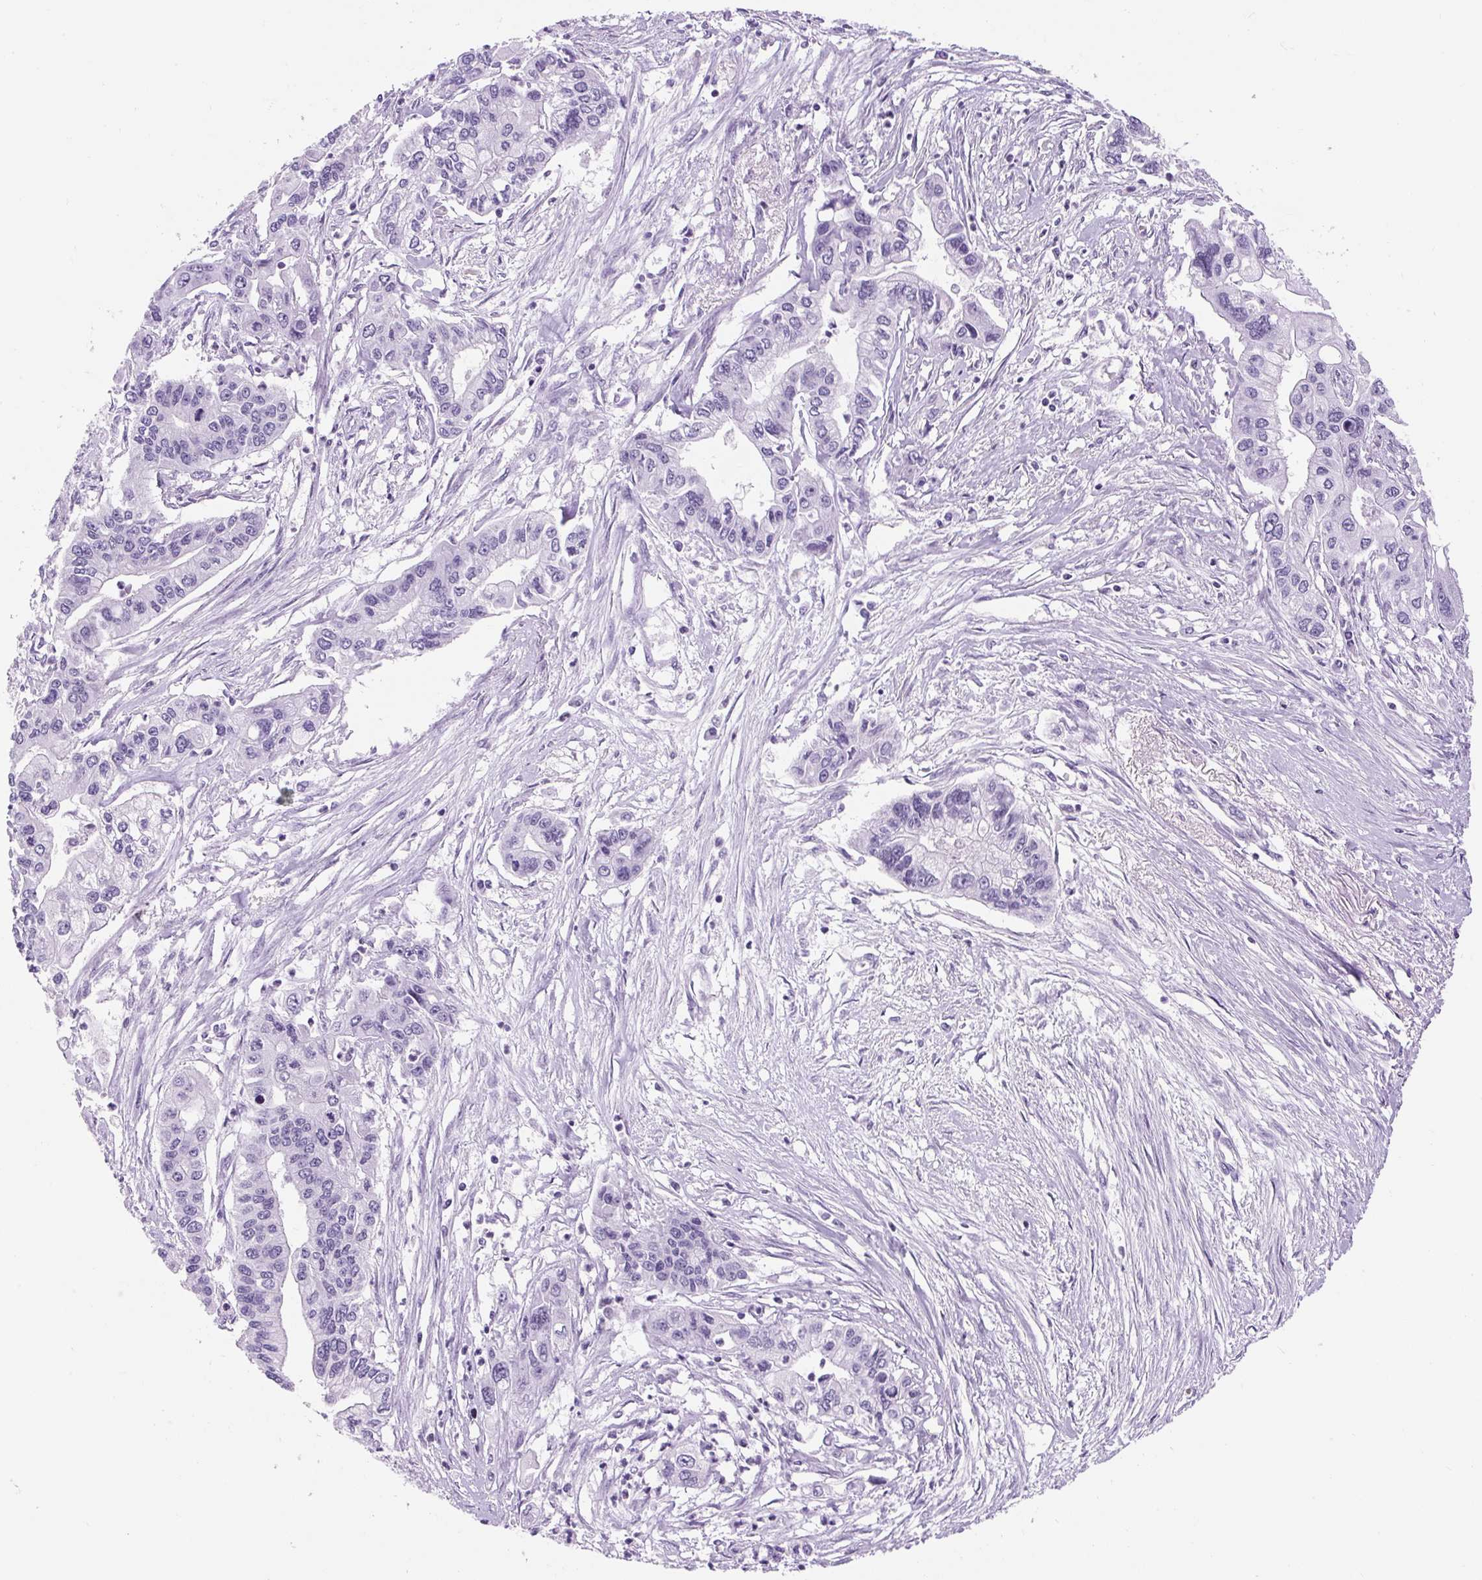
{"staining": {"intensity": "negative", "quantity": "none", "location": "none"}, "tissue": "pancreatic cancer", "cell_type": "Tumor cells", "image_type": "cancer", "snomed": [{"axis": "morphology", "description": "Adenocarcinoma, NOS"}, {"axis": "topography", "description": "Pancreas"}], "caption": "An immunohistochemistry histopathology image of adenocarcinoma (pancreatic) is shown. There is no staining in tumor cells of adenocarcinoma (pancreatic).", "gene": "VPREB1", "patient": {"sex": "male", "age": 62}}